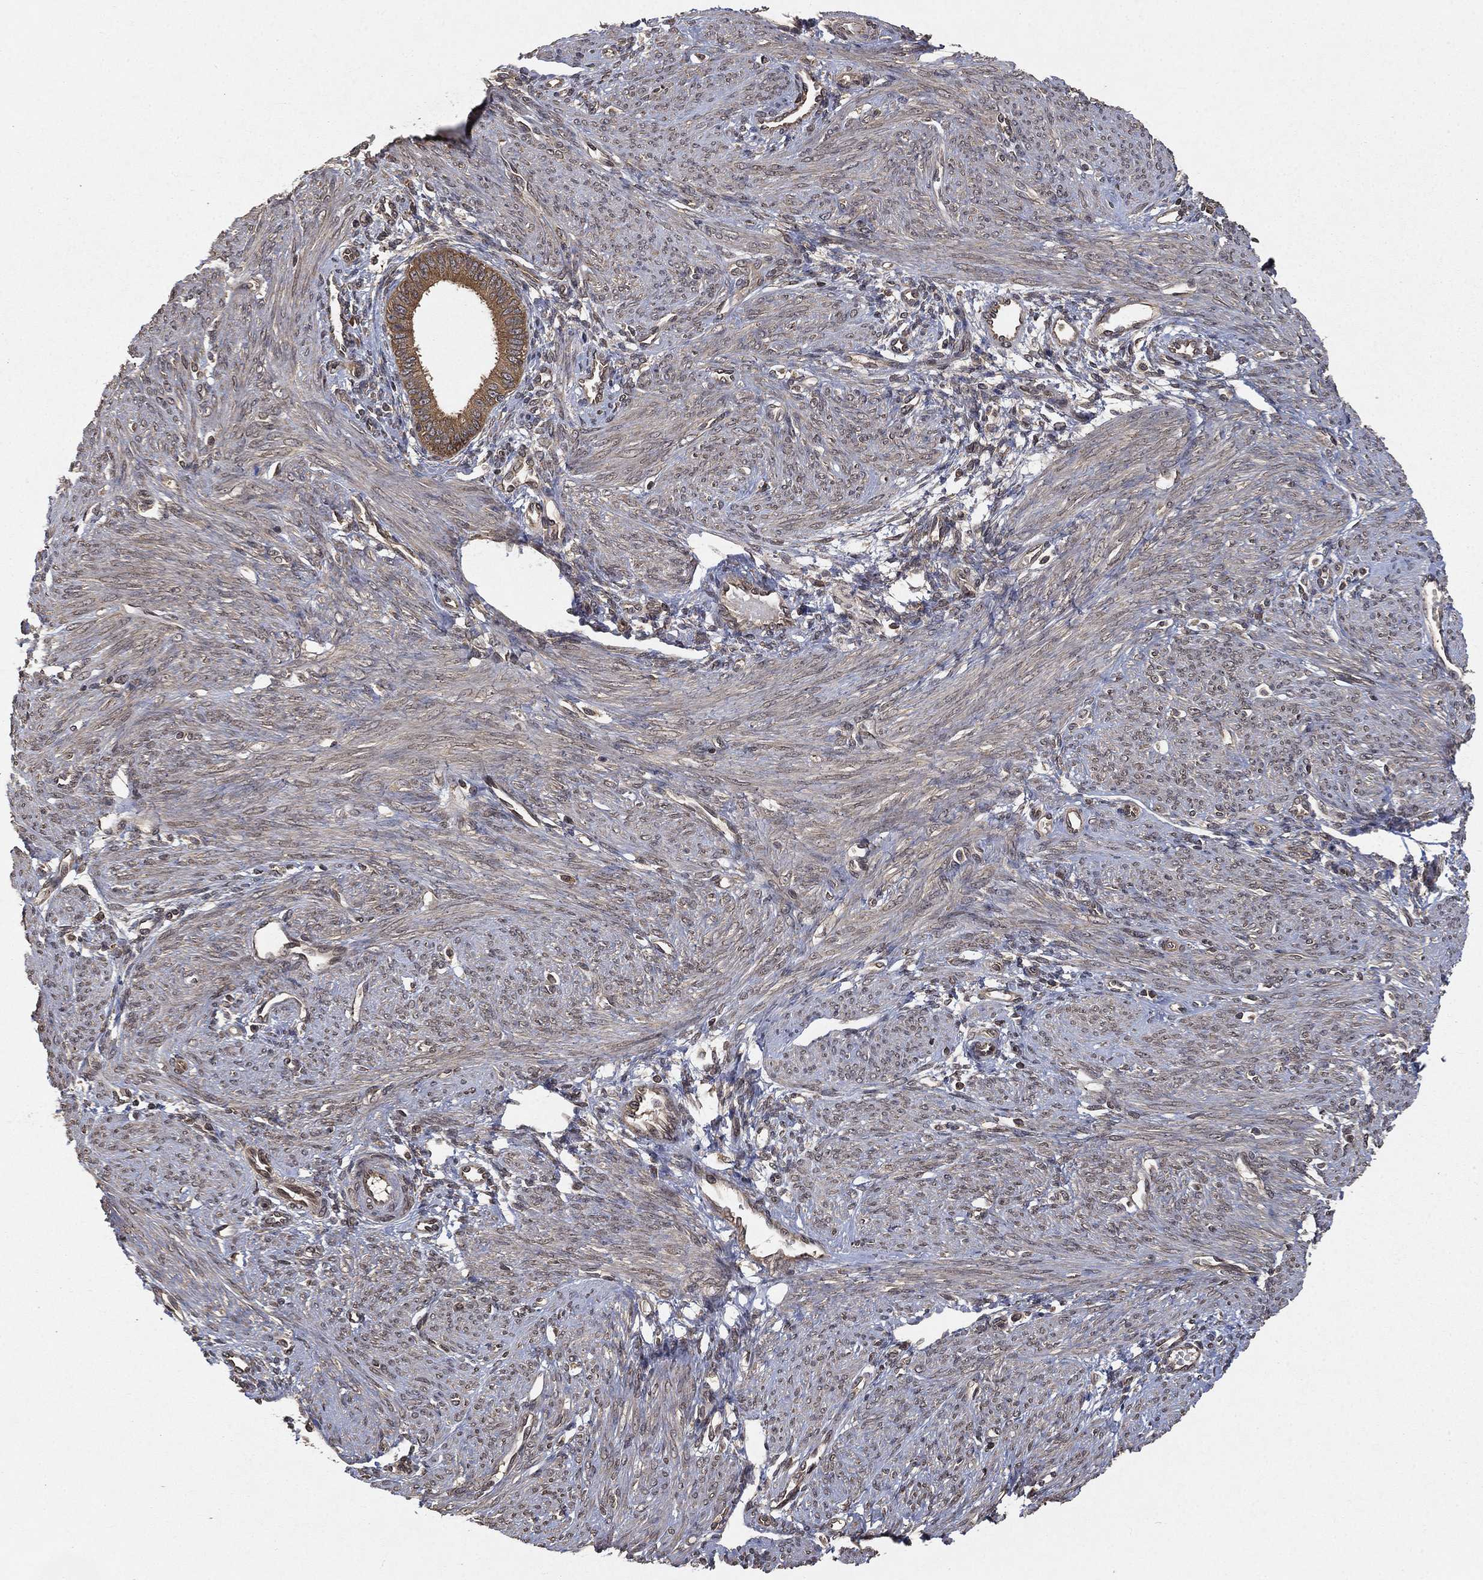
{"staining": {"intensity": "negative", "quantity": "none", "location": "none"}, "tissue": "endometrium", "cell_type": "Cells in endometrial stroma", "image_type": "normal", "snomed": [{"axis": "morphology", "description": "Normal tissue, NOS"}, {"axis": "topography", "description": "Endometrium"}], "caption": "The micrograph demonstrates no significant staining in cells in endometrial stroma of endometrium. (Immunohistochemistry, brightfield microscopy, high magnification).", "gene": "UBA5", "patient": {"sex": "female", "age": 39}}